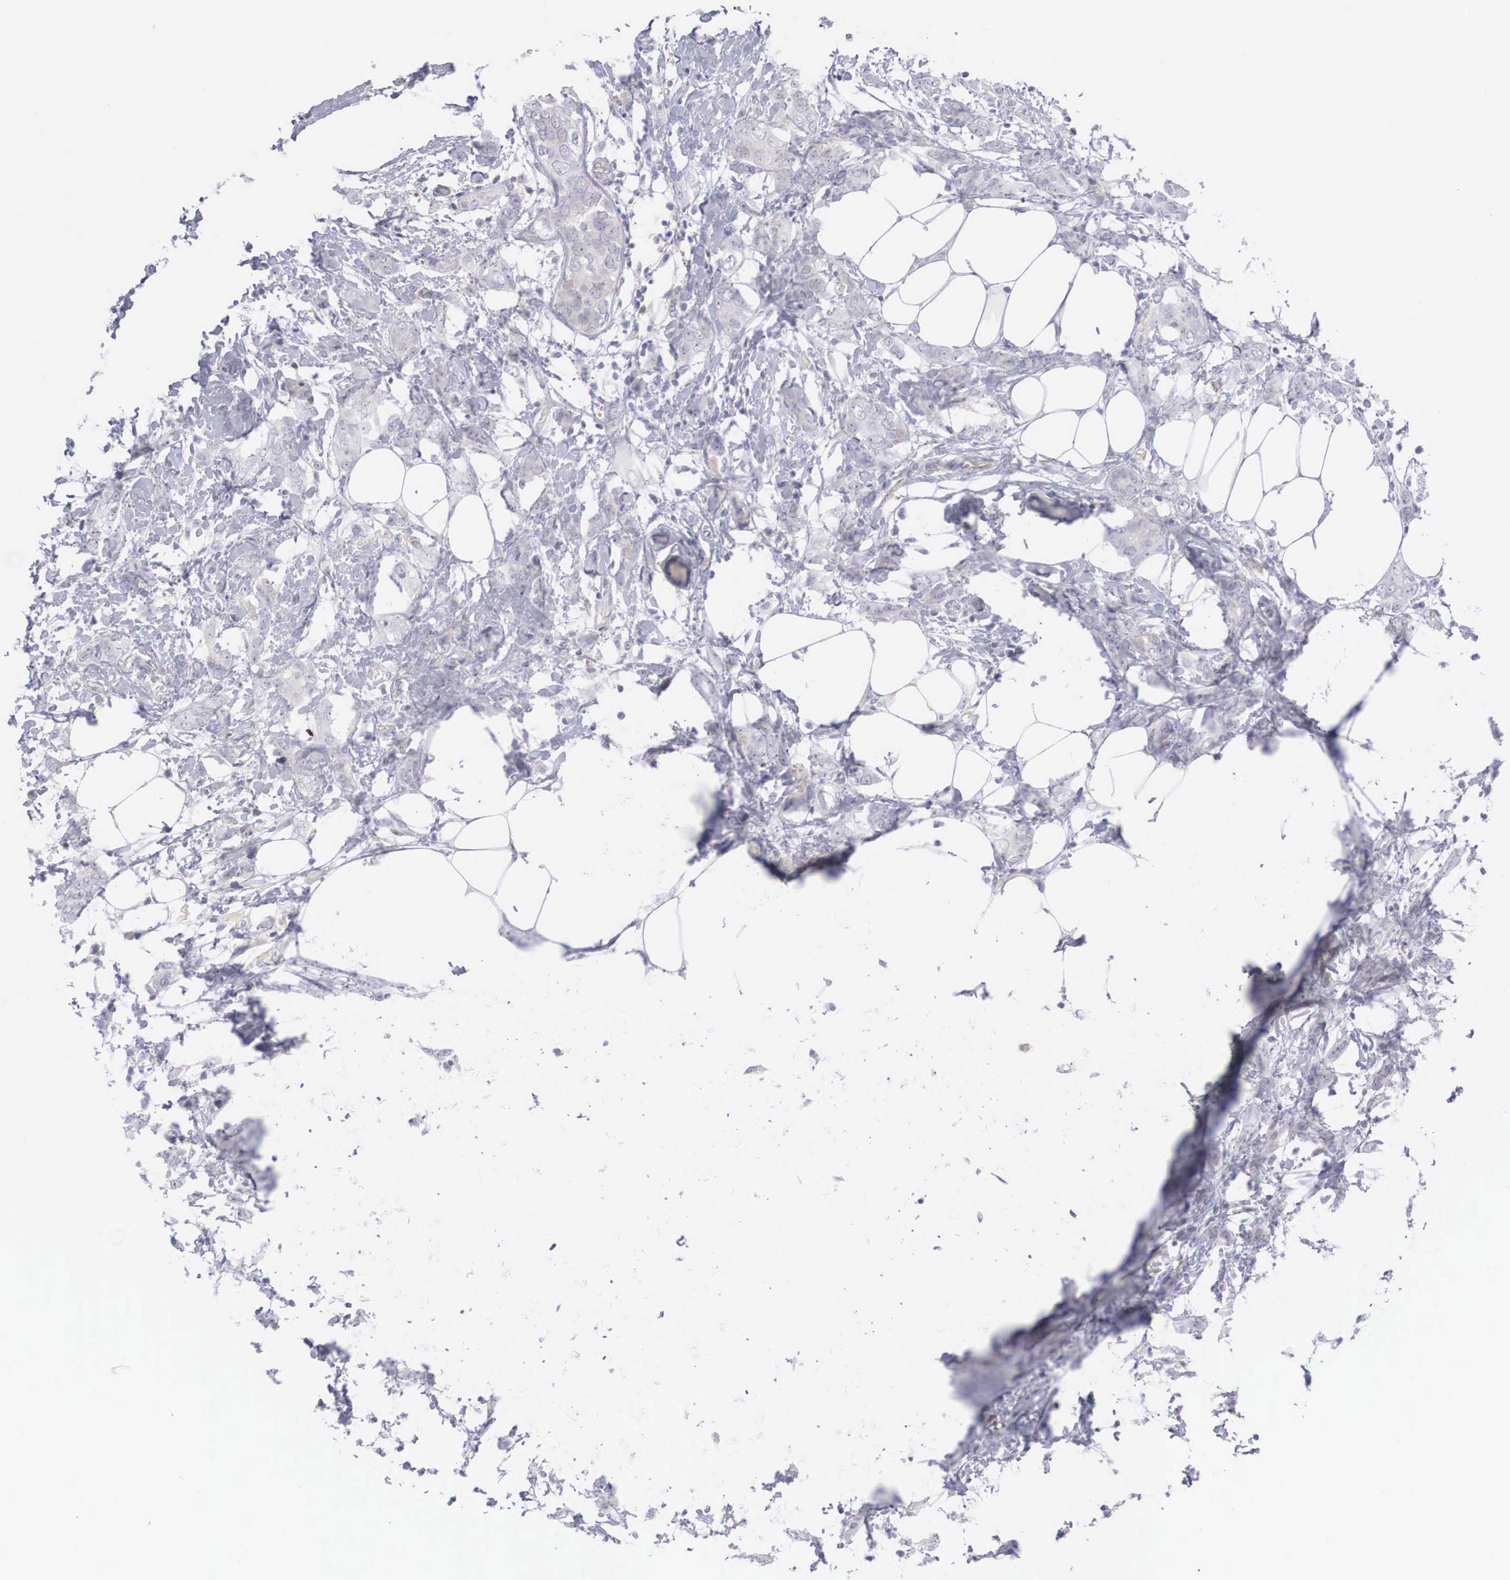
{"staining": {"intensity": "weak", "quantity": "<25%", "location": "cytoplasmic/membranous"}, "tissue": "breast cancer", "cell_type": "Tumor cells", "image_type": "cancer", "snomed": [{"axis": "morphology", "description": "Duct carcinoma"}, {"axis": "topography", "description": "Breast"}], "caption": "The photomicrograph reveals no significant positivity in tumor cells of breast cancer (intraductal carcinoma). (DAB (3,3'-diaminobenzidine) immunohistochemistry with hematoxylin counter stain).", "gene": "RBPJ", "patient": {"sex": "female", "age": 53}}